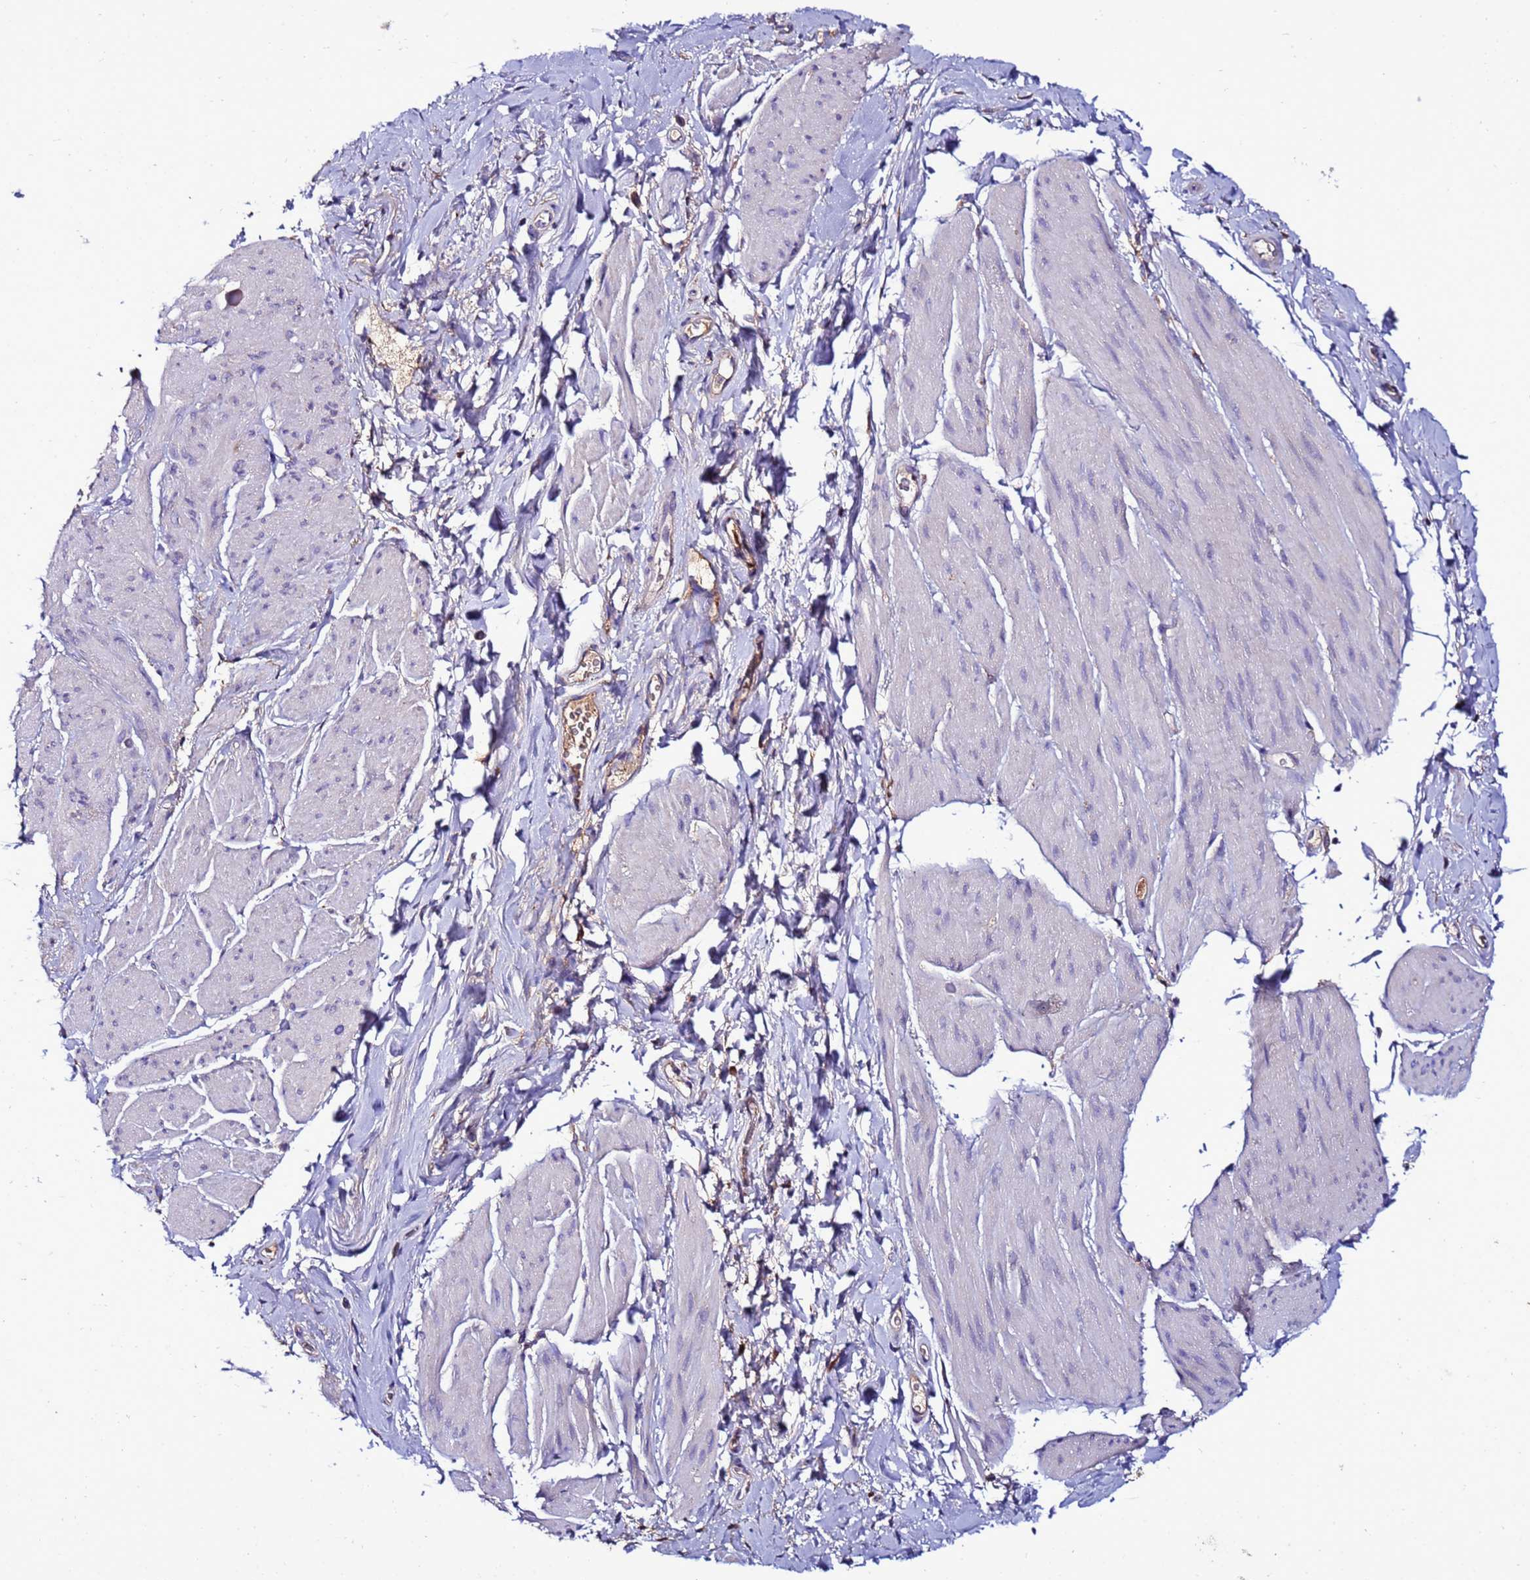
{"staining": {"intensity": "weak", "quantity": "25%-75%", "location": "cytoplasmic/membranous"}, "tissue": "smooth muscle", "cell_type": "Smooth muscle cells", "image_type": "normal", "snomed": [{"axis": "morphology", "description": "Normal tissue, NOS"}, {"axis": "topography", "description": "Smooth muscle"}, {"axis": "topography", "description": "Peripheral nerve tissue"}], "caption": "Immunohistochemistry staining of normal smooth muscle, which displays low levels of weak cytoplasmic/membranous staining in about 25%-75% of smooth muscle cells indicating weak cytoplasmic/membranous protein expression. The staining was performed using DAB (3,3'-diaminobenzidine) (brown) for protein detection and nuclei were counterstained in hematoxylin (blue).", "gene": "ANTKMT", "patient": {"sex": "male", "age": 69}}